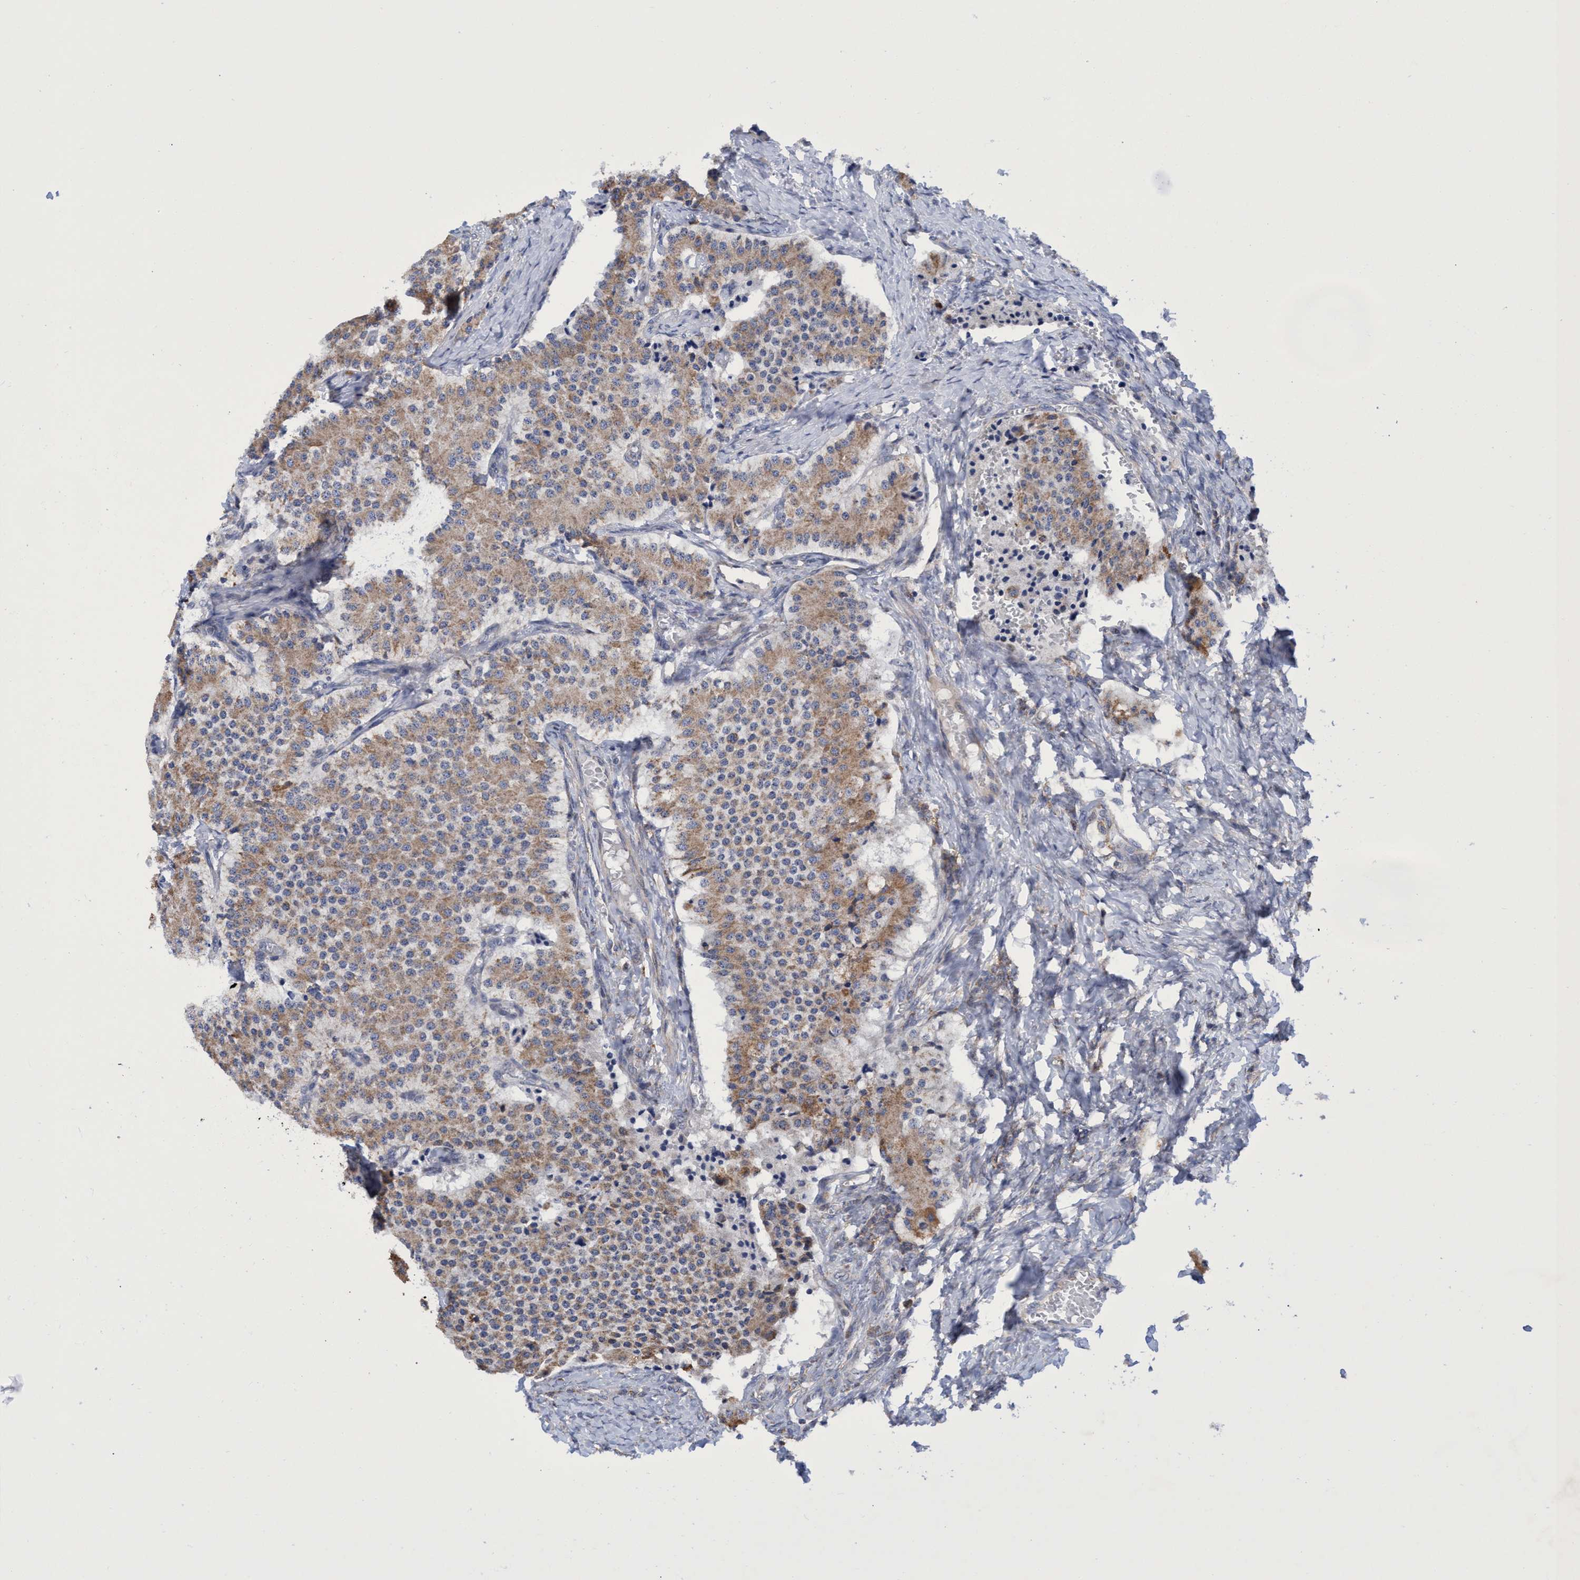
{"staining": {"intensity": "weak", "quantity": ">75%", "location": "cytoplasmic/membranous"}, "tissue": "carcinoid", "cell_type": "Tumor cells", "image_type": "cancer", "snomed": [{"axis": "morphology", "description": "Carcinoid, malignant, NOS"}, {"axis": "topography", "description": "Colon"}], "caption": "Brown immunohistochemical staining in malignant carcinoid demonstrates weak cytoplasmic/membranous expression in about >75% of tumor cells.", "gene": "NAT16", "patient": {"sex": "female", "age": 52}}